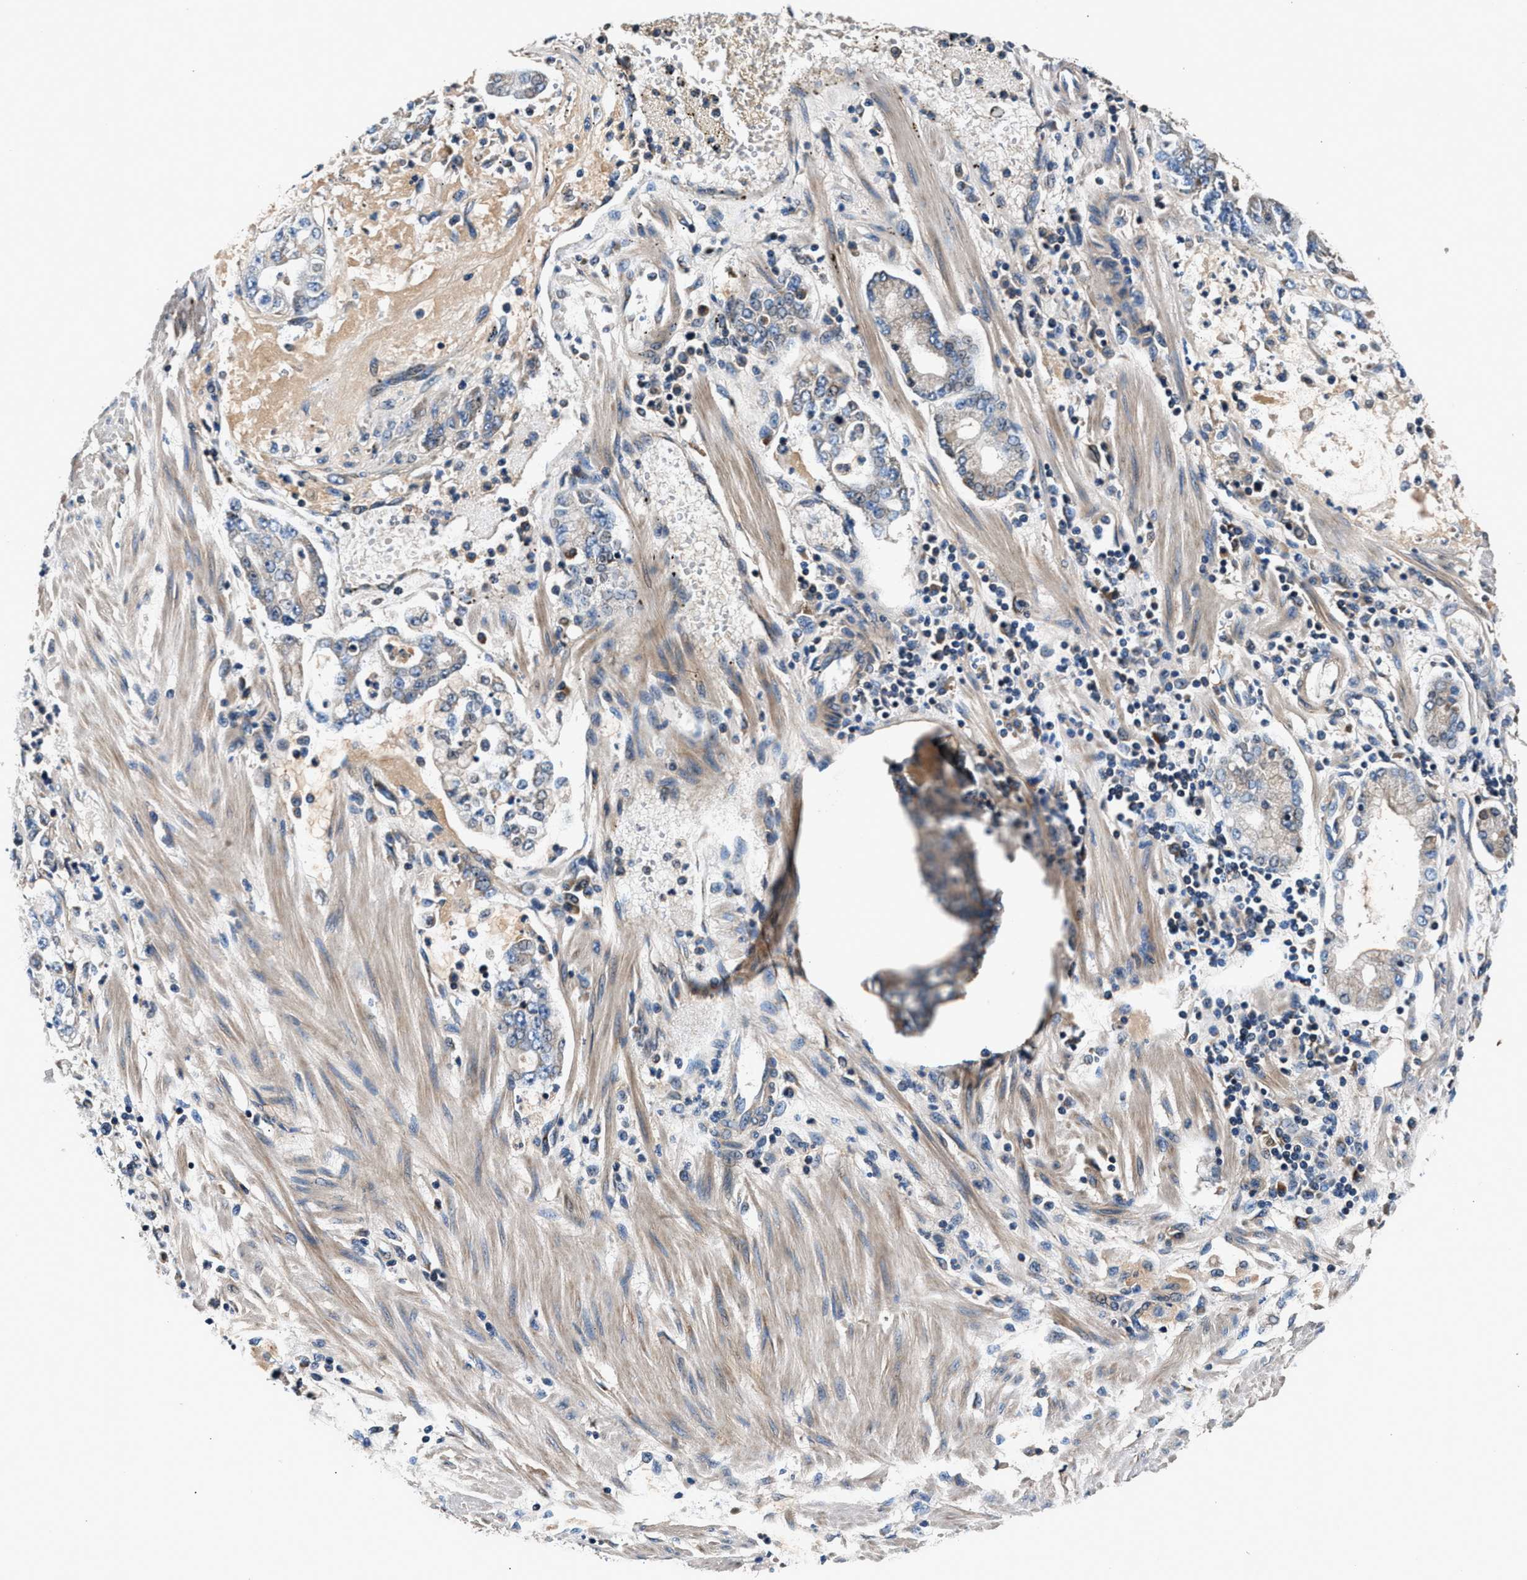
{"staining": {"intensity": "weak", "quantity": "<25%", "location": "cytoplasmic/membranous"}, "tissue": "stomach cancer", "cell_type": "Tumor cells", "image_type": "cancer", "snomed": [{"axis": "morphology", "description": "Adenocarcinoma, NOS"}, {"axis": "topography", "description": "Stomach"}], "caption": "High power microscopy micrograph of an immunohistochemistry (IHC) photomicrograph of stomach cancer (adenocarcinoma), revealing no significant staining in tumor cells.", "gene": "IMMT", "patient": {"sex": "male", "age": 76}}